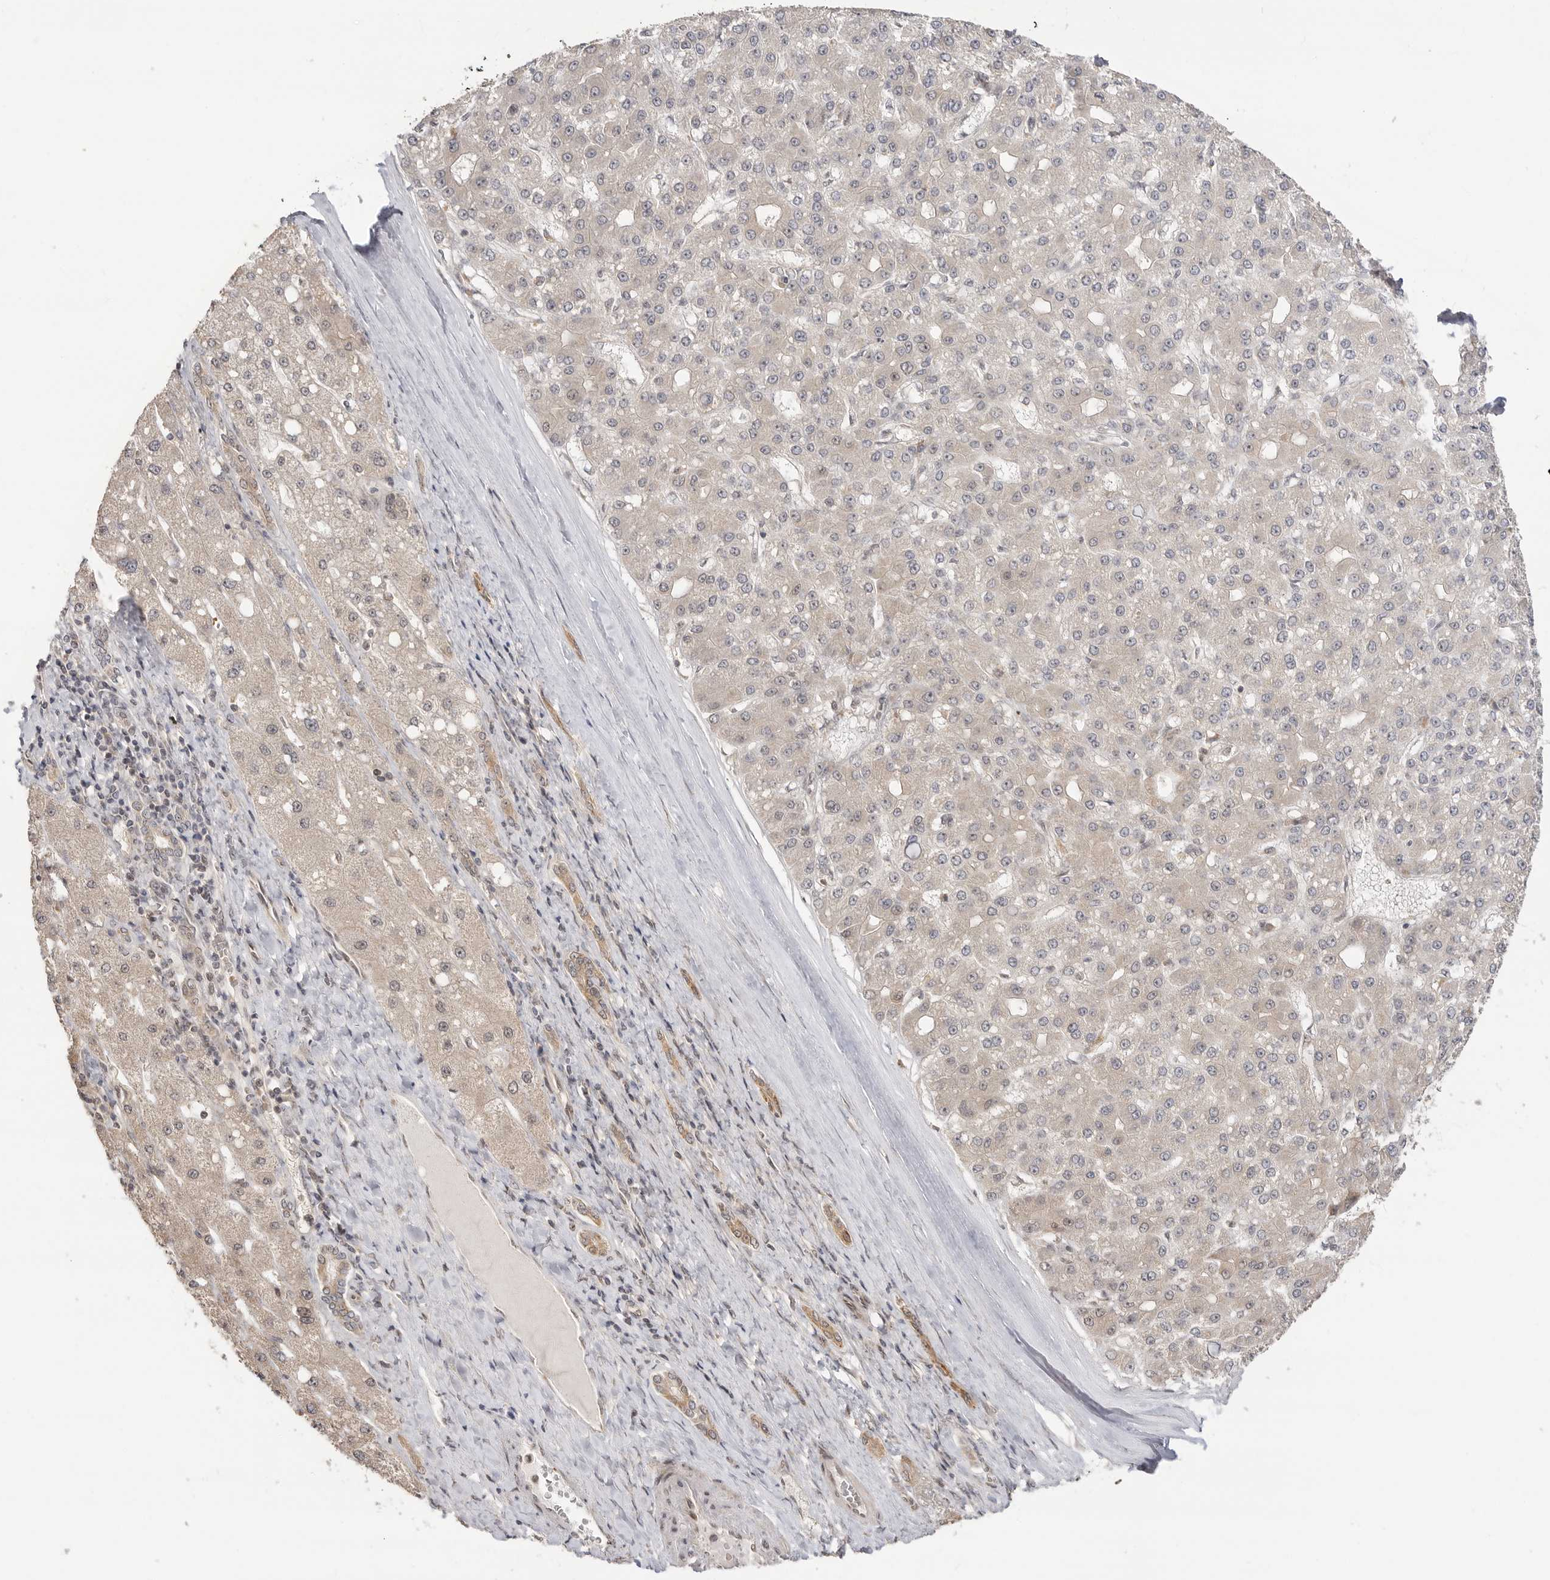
{"staining": {"intensity": "weak", "quantity": "<25%", "location": "cytoplasmic/membranous"}, "tissue": "liver cancer", "cell_type": "Tumor cells", "image_type": "cancer", "snomed": [{"axis": "morphology", "description": "Carcinoma, Hepatocellular, NOS"}, {"axis": "topography", "description": "Liver"}], "caption": "This is an immunohistochemistry (IHC) photomicrograph of human liver cancer. There is no positivity in tumor cells.", "gene": "ALKAL1", "patient": {"sex": "male", "age": 67}}